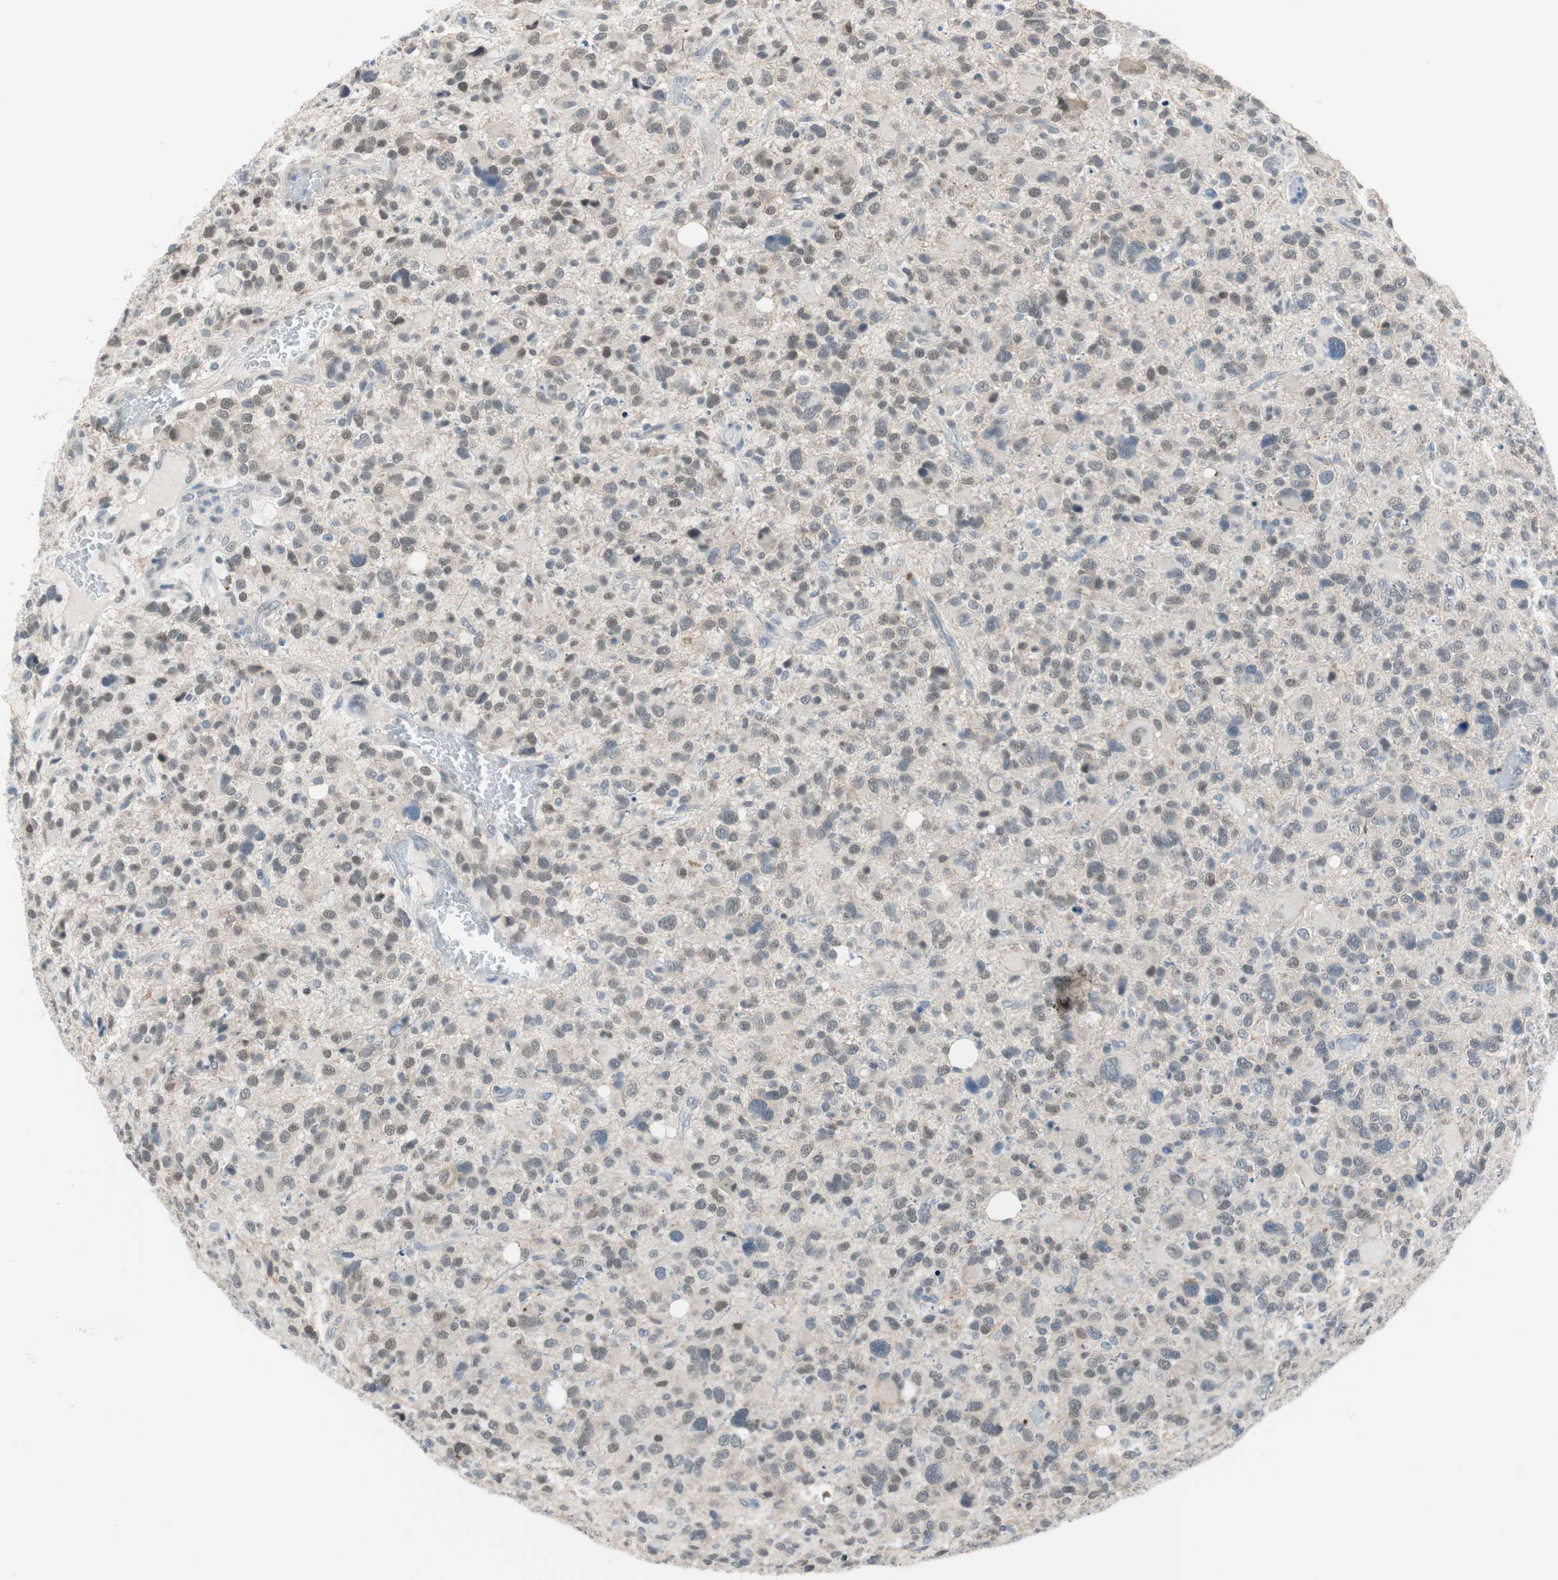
{"staining": {"intensity": "weak", "quantity": "<25%", "location": "nuclear"}, "tissue": "glioma", "cell_type": "Tumor cells", "image_type": "cancer", "snomed": [{"axis": "morphology", "description": "Glioma, malignant, High grade"}, {"axis": "topography", "description": "Brain"}], "caption": "A high-resolution photomicrograph shows IHC staining of malignant high-grade glioma, which exhibits no significant expression in tumor cells. (Stains: DAB immunohistochemistry (IHC) with hematoxylin counter stain, Microscopy: brightfield microscopy at high magnification).", "gene": "GRHL1", "patient": {"sex": "male", "age": 48}}